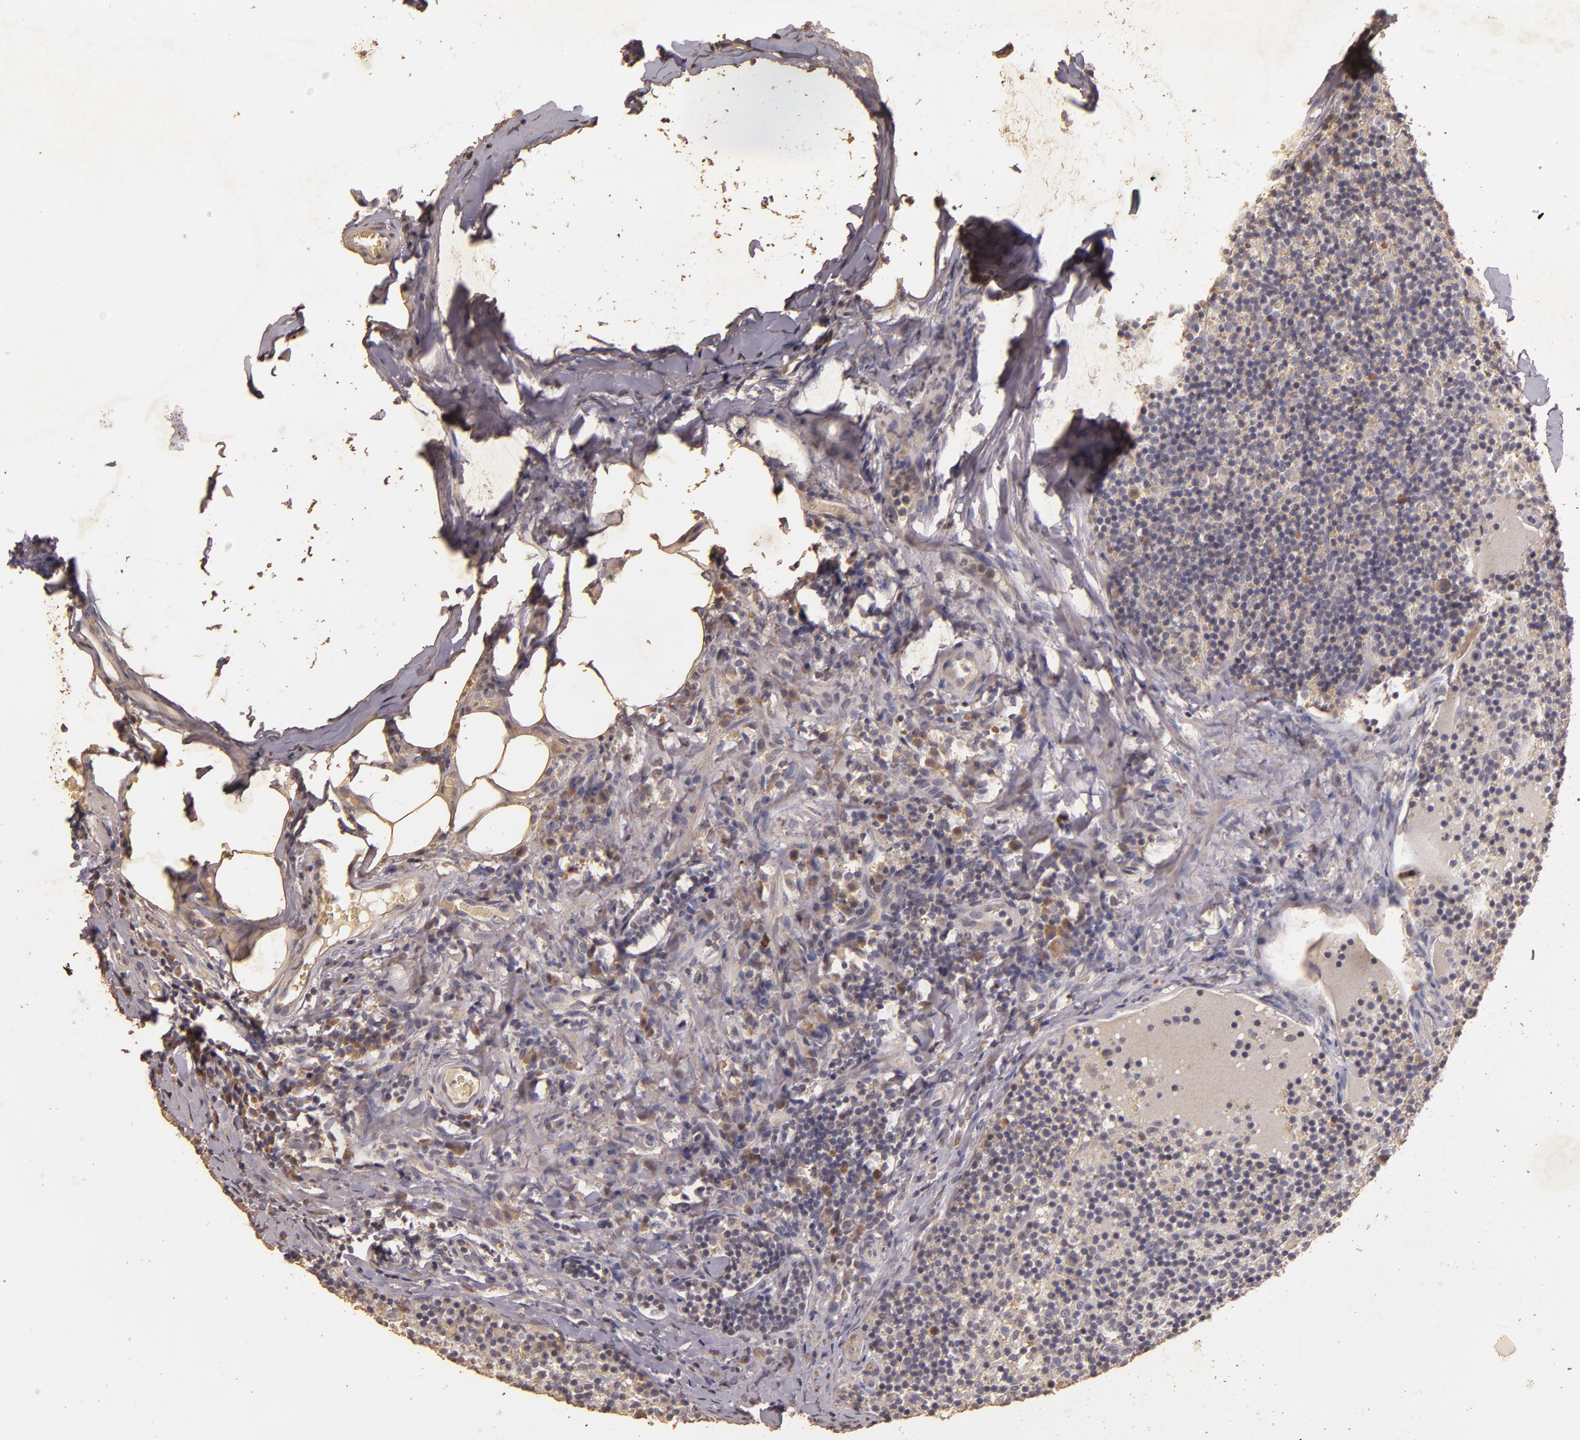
{"staining": {"intensity": "negative", "quantity": "none", "location": "none"}, "tissue": "lymph node", "cell_type": "Germinal center cells", "image_type": "normal", "snomed": [{"axis": "morphology", "description": "Normal tissue, NOS"}, {"axis": "morphology", "description": "Inflammation, NOS"}, {"axis": "topography", "description": "Lymph node"}], "caption": "IHC micrograph of unremarkable lymph node: human lymph node stained with DAB exhibits no significant protein positivity in germinal center cells.", "gene": "BCL2L13", "patient": {"sex": "male", "age": 46}}